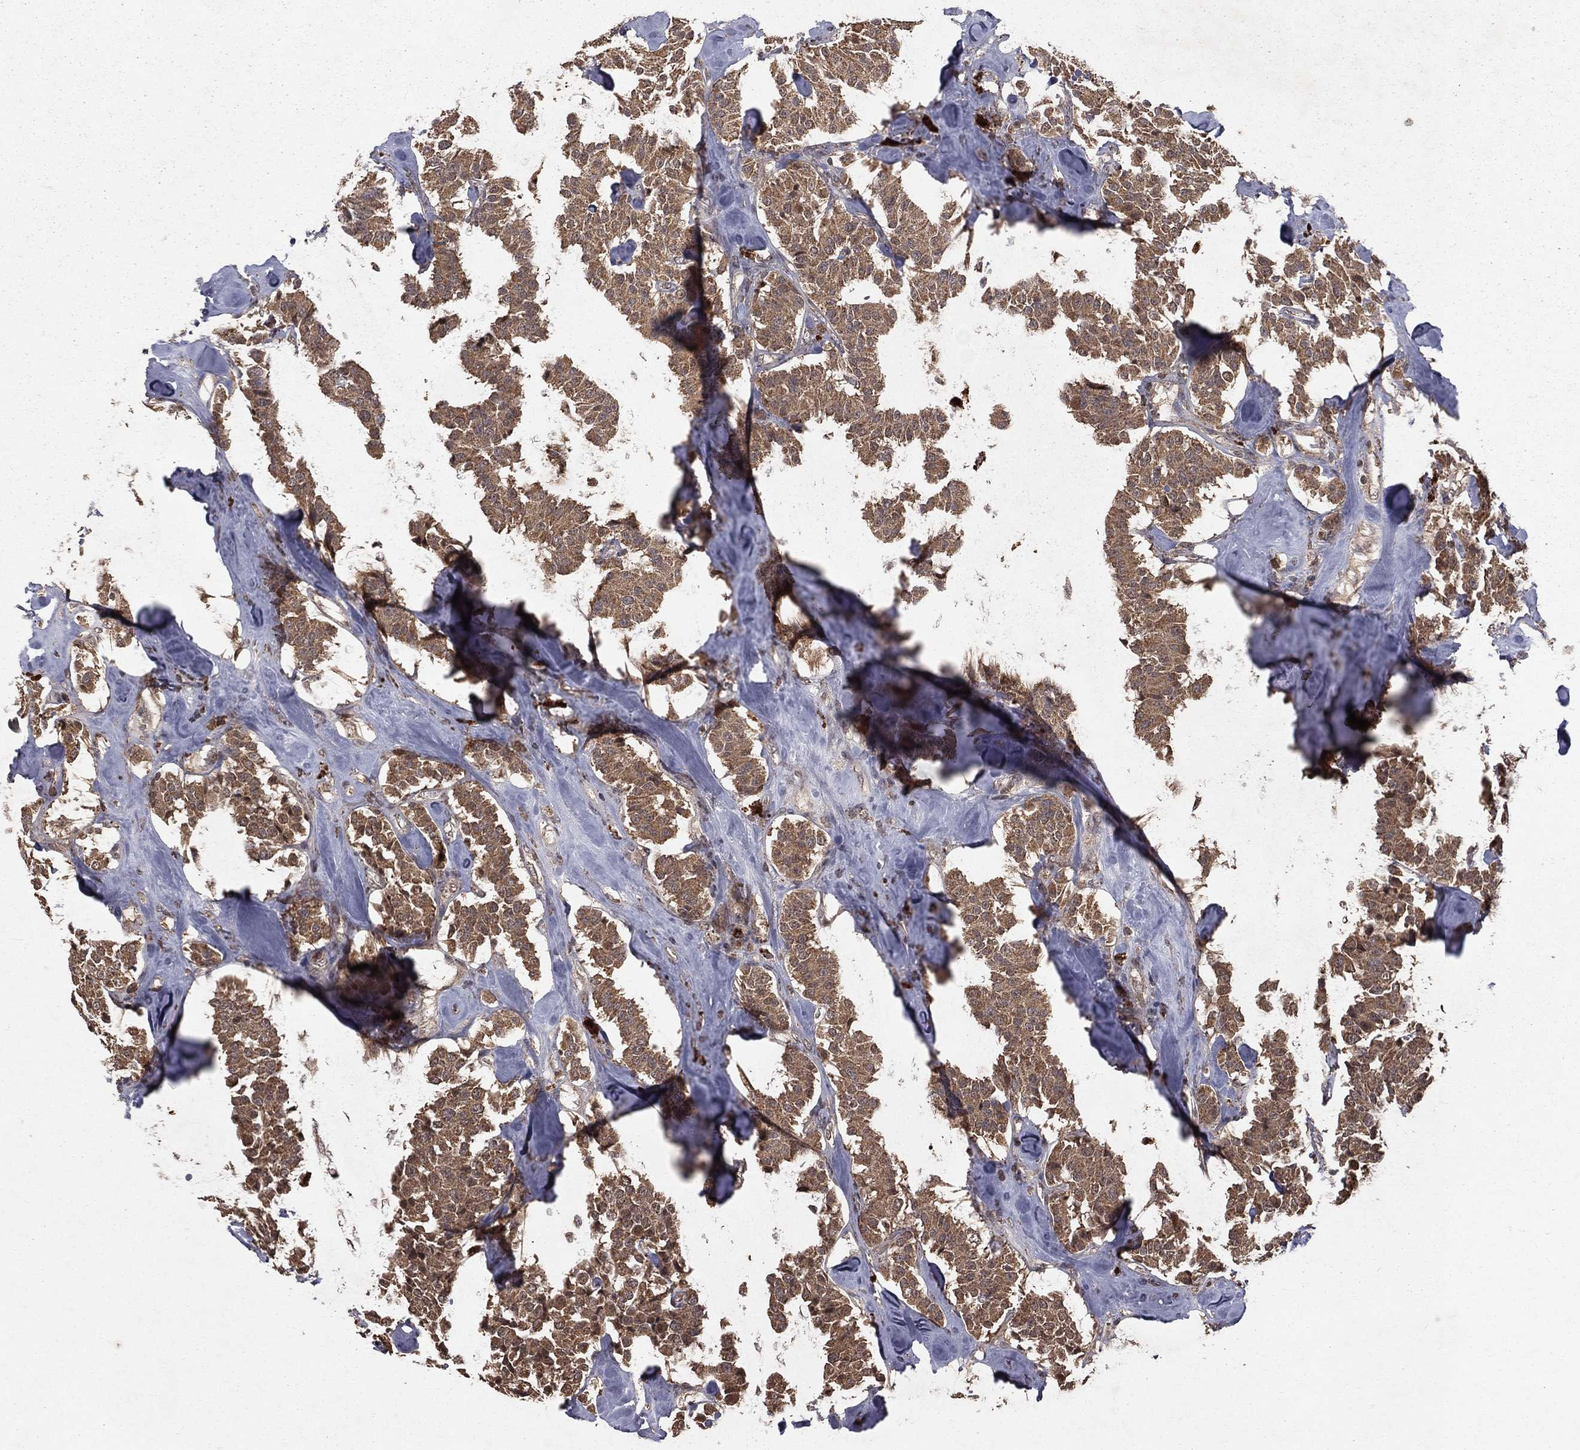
{"staining": {"intensity": "moderate", "quantity": ">75%", "location": "cytoplasmic/membranous"}, "tissue": "carcinoid", "cell_type": "Tumor cells", "image_type": "cancer", "snomed": [{"axis": "morphology", "description": "Carcinoid, malignant, NOS"}, {"axis": "topography", "description": "Pancreas"}], "caption": "This photomicrograph demonstrates immunohistochemistry (IHC) staining of carcinoid (malignant), with medium moderate cytoplasmic/membranous expression in approximately >75% of tumor cells.", "gene": "ZDHHC15", "patient": {"sex": "male", "age": 41}}